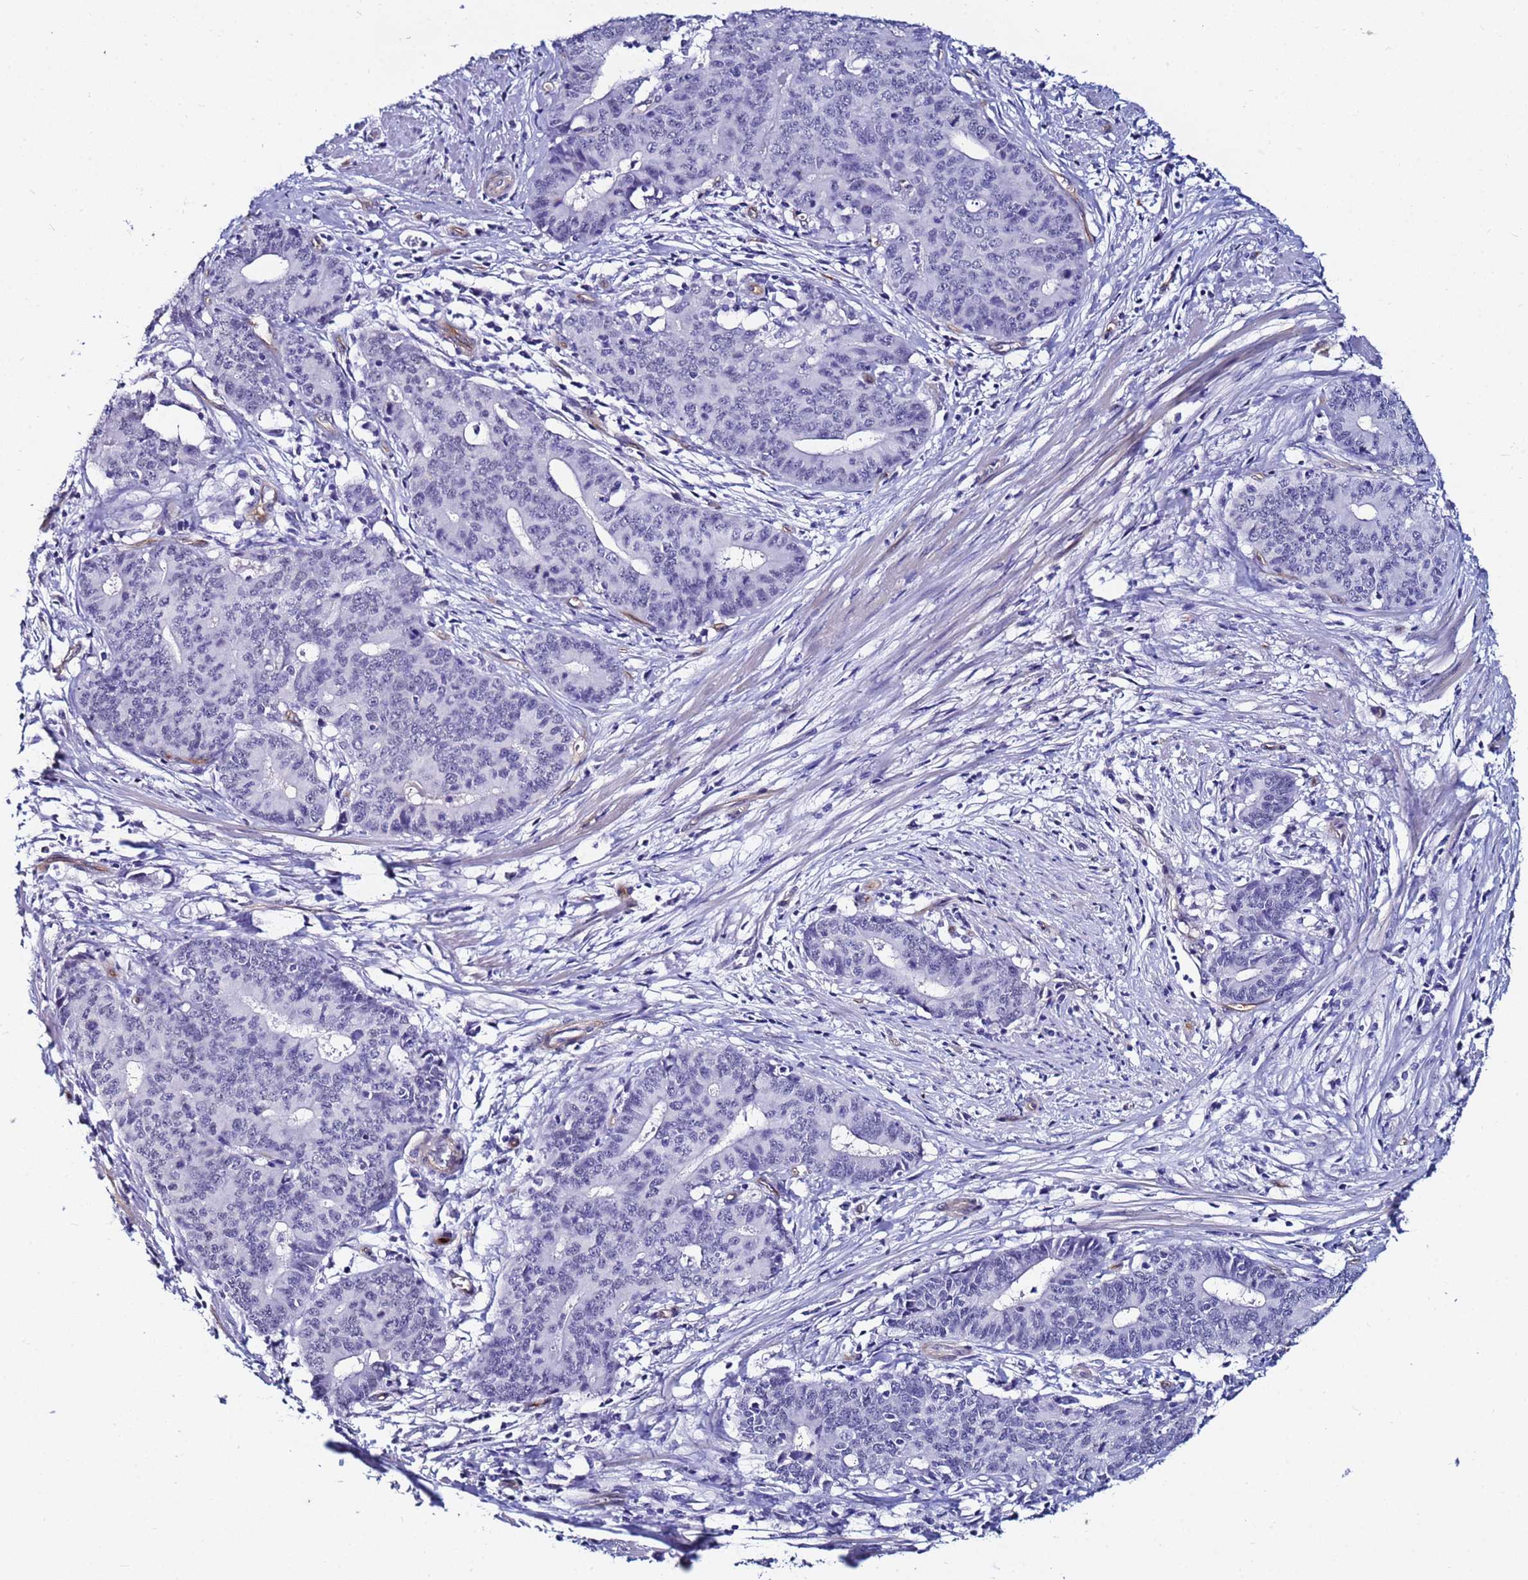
{"staining": {"intensity": "negative", "quantity": "none", "location": "none"}, "tissue": "endometrial cancer", "cell_type": "Tumor cells", "image_type": "cancer", "snomed": [{"axis": "morphology", "description": "Adenocarcinoma, NOS"}, {"axis": "topography", "description": "Endometrium"}], "caption": "Immunohistochemistry (IHC) micrograph of endometrial cancer (adenocarcinoma) stained for a protein (brown), which exhibits no positivity in tumor cells. (Stains: DAB (3,3'-diaminobenzidine) immunohistochemistry (IHC) with hematoxylin counter stain, Microscopy: brightfield microscopy at high magnification).", "gene": "DEFB104A", "patient": {"sex": "female", "age": 59}}